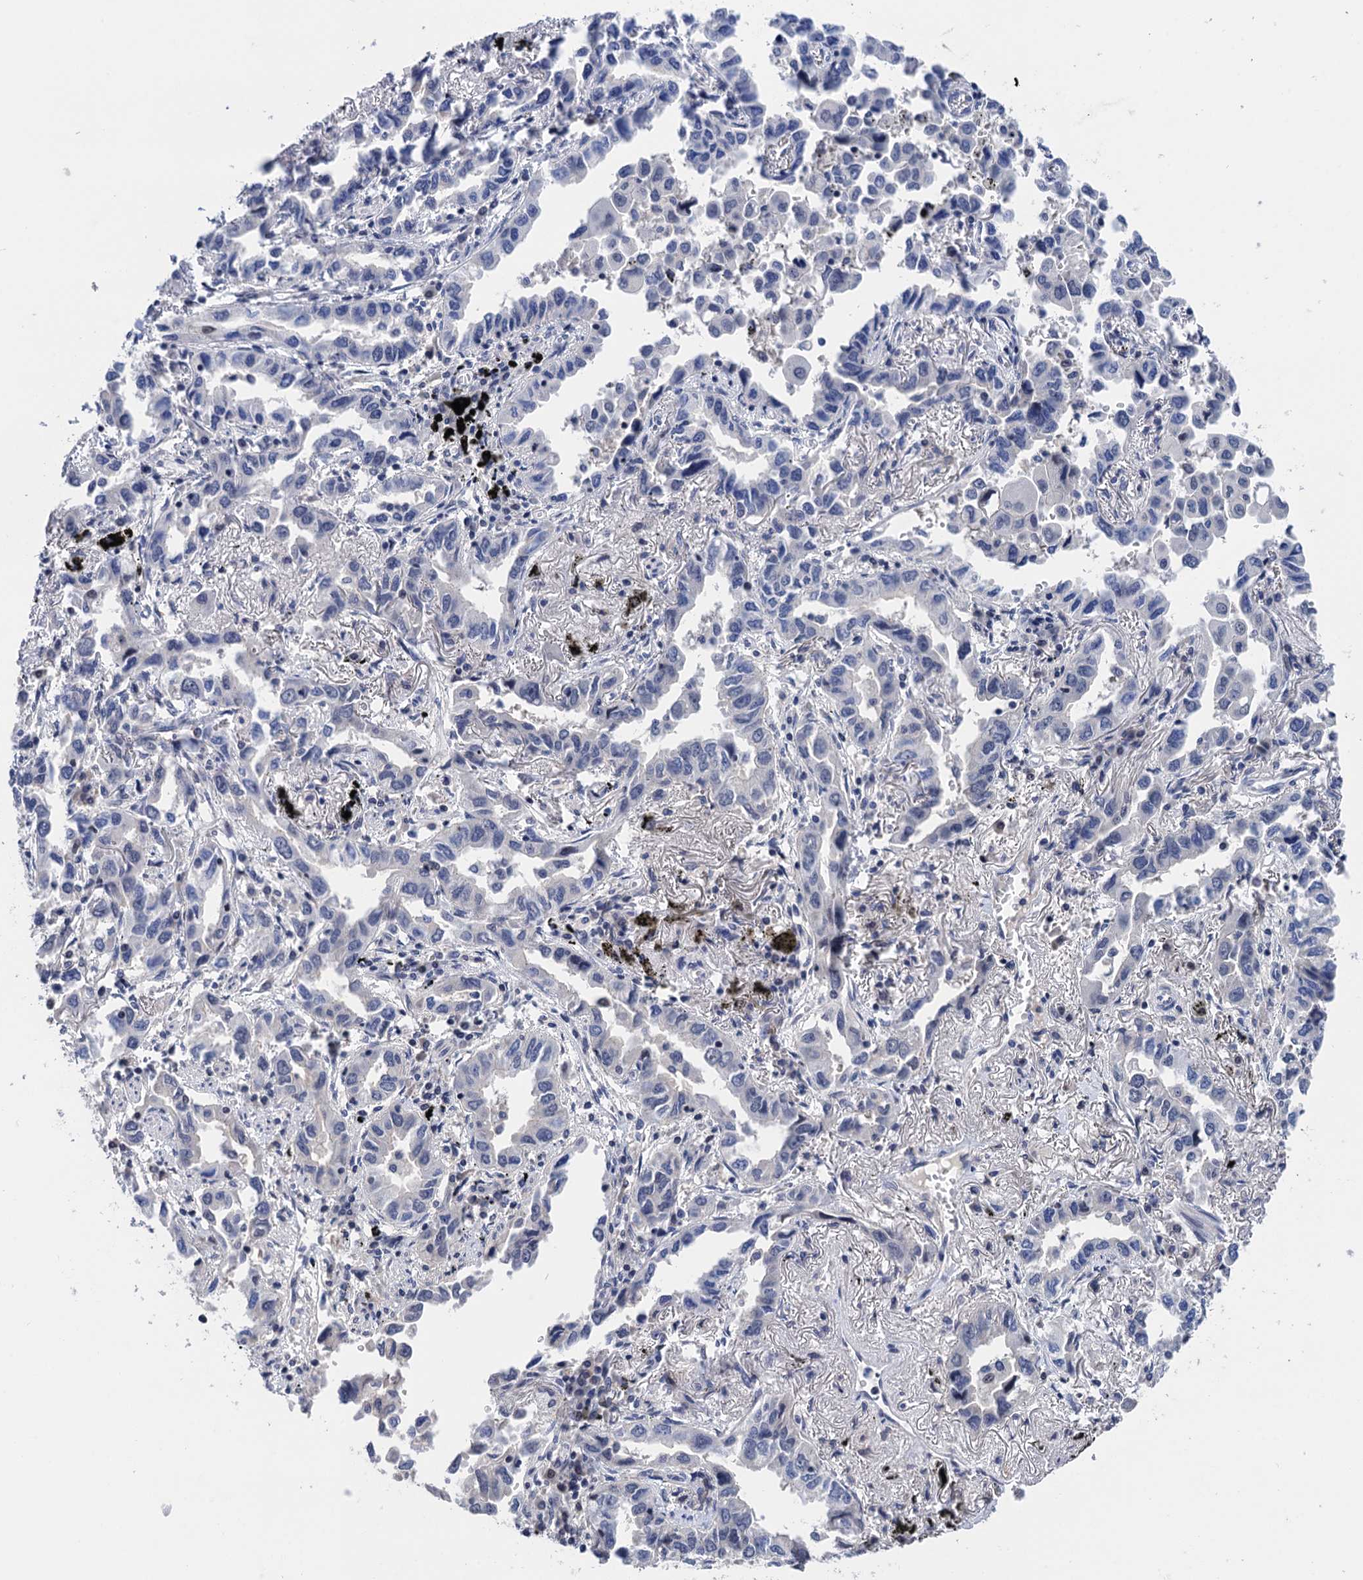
{"staining": {"intensity": "negative", "quantity": "none", "location": "none"}, "tissue": "lung cancer", "cell_type": "Tumor cells", "image_type": "cancer", "snomed": [{"axis": "morphology", "description": "Adenocarcinoma, NOS"}, {"axis": "topography", "description": "Lung"}], "caption": "Immunohistochemistry (IHC) photomicrograph of neoplastic tissue: human lung cancer (adenocarcinoma) stained with DAB (3,3'-diaminobenzidine) shows no significant protein positivity in tumor cells.", "gene": "ART5", "patient": {"sex": "male", "age": 67}}